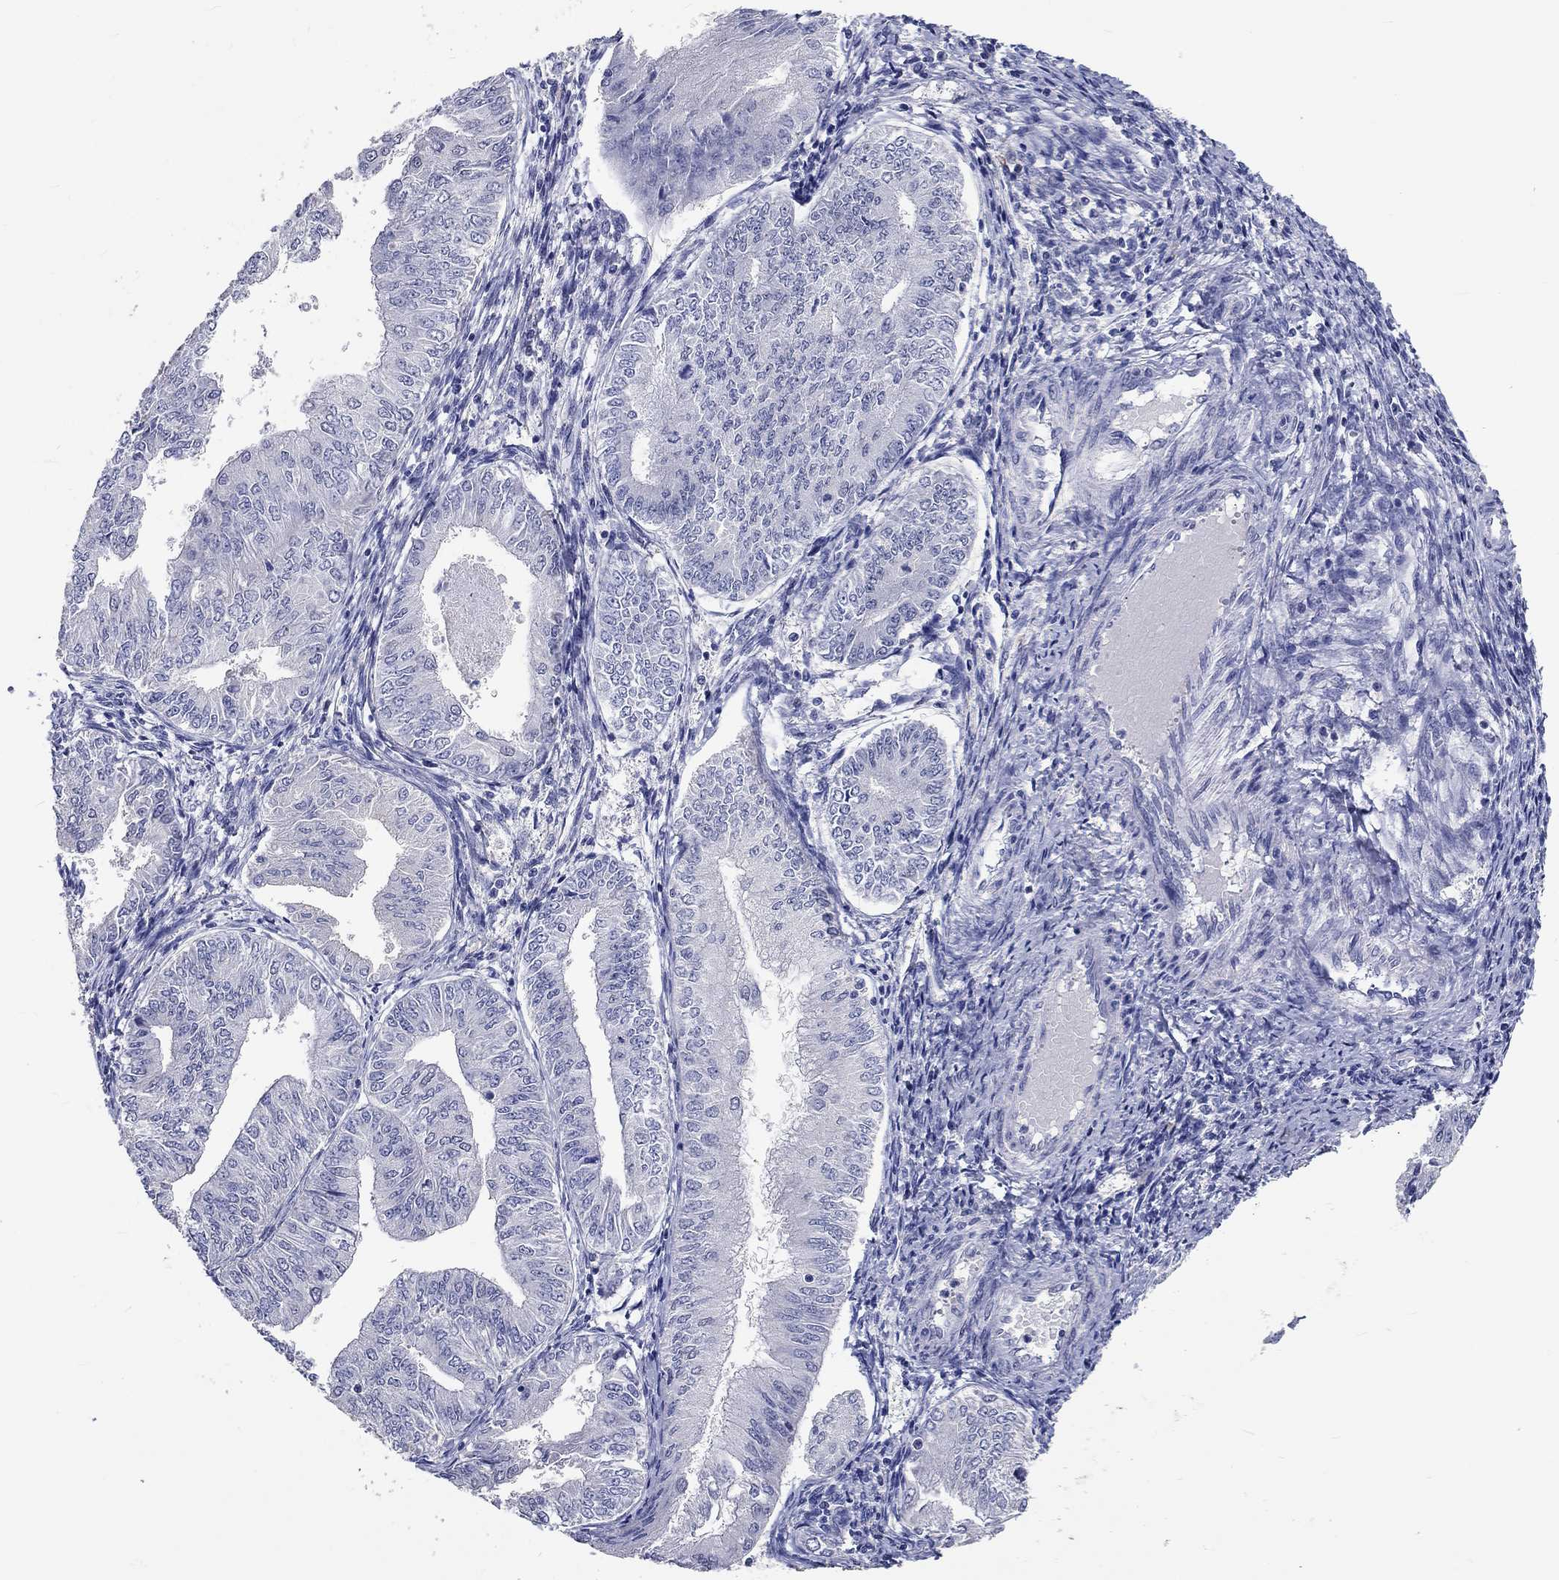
{"staining": {"intensity": "negative", "quantity": "none", "location": "none"}, "tissue": "endometrial cancer", "cell_type": "Tumor cells", "image_type": "cancer", "snomed": [{"axis": "morphology", "description": "Adenocarcinoma, NOS"}, {"axis": "topography", "description": "Endometrium"}], "caption": "This histopathology image is of endometrial cancer (adenocarcinoma) stained with immunohistochemistry (IHC) to label a protein in brown with the nuclei are counter-stained blue. There is no expression in tumor cells.", "gene": "GRIN1", "patient": {"sex": "female", "age": 53}}